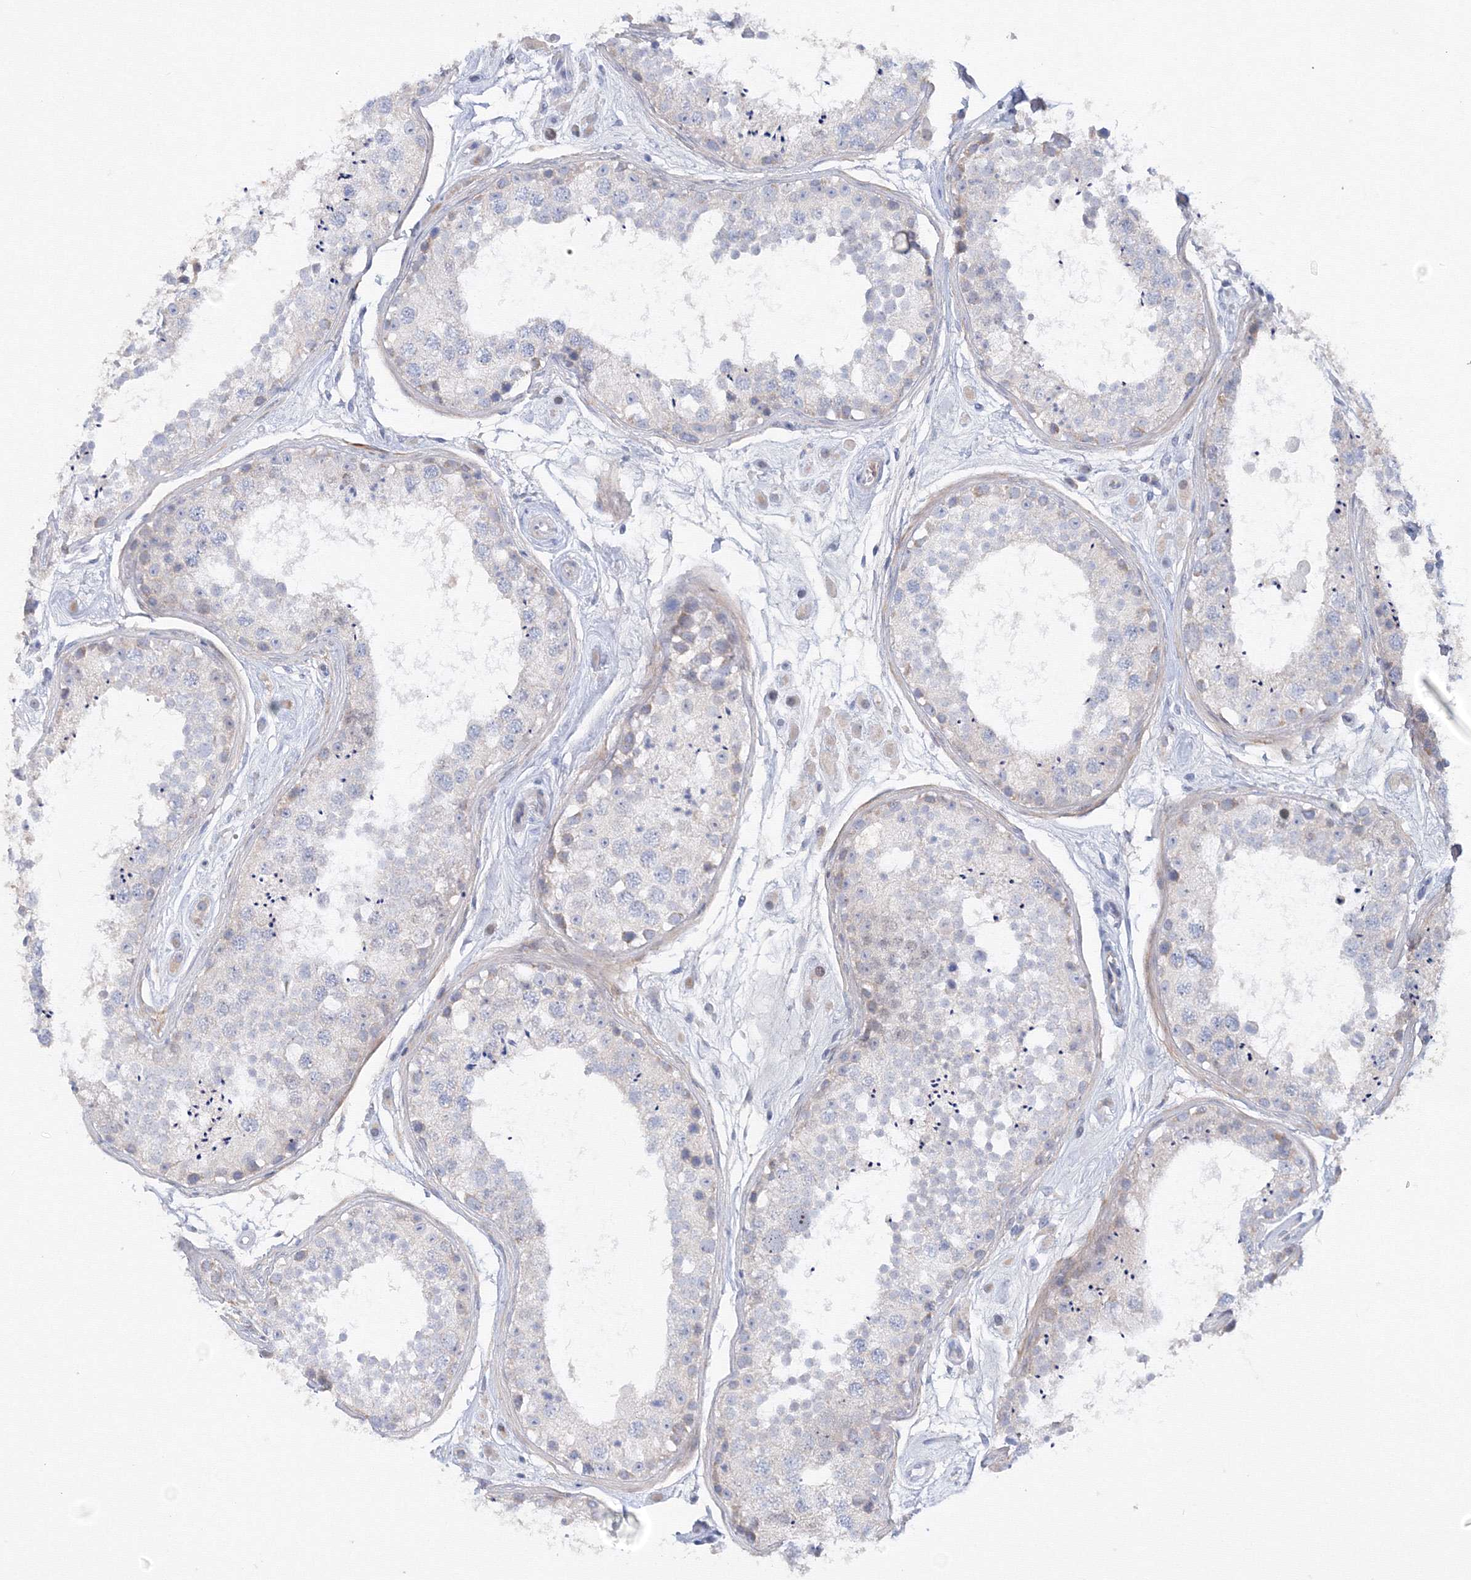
{"staining": {"intensity": "weak", "quantity": "<25%", "location": "cytoplasmic/membranous"}, "tissue": "testis", "cell_type": "Cells in seminiferous ducts", "image_type": "normal", "snomed": [{"axis": "morphology", "description": "Normal tissue, NOS"}, {"axis": "topography", "description": "Testis"}], "caption": "High power microscopy image of an IHC histopathology image of normal testis, revealing no significant positivity in cells in seminiferous ducts.", "gene": "TAMM41", "patient": {"sex": "male", "age": 25}}